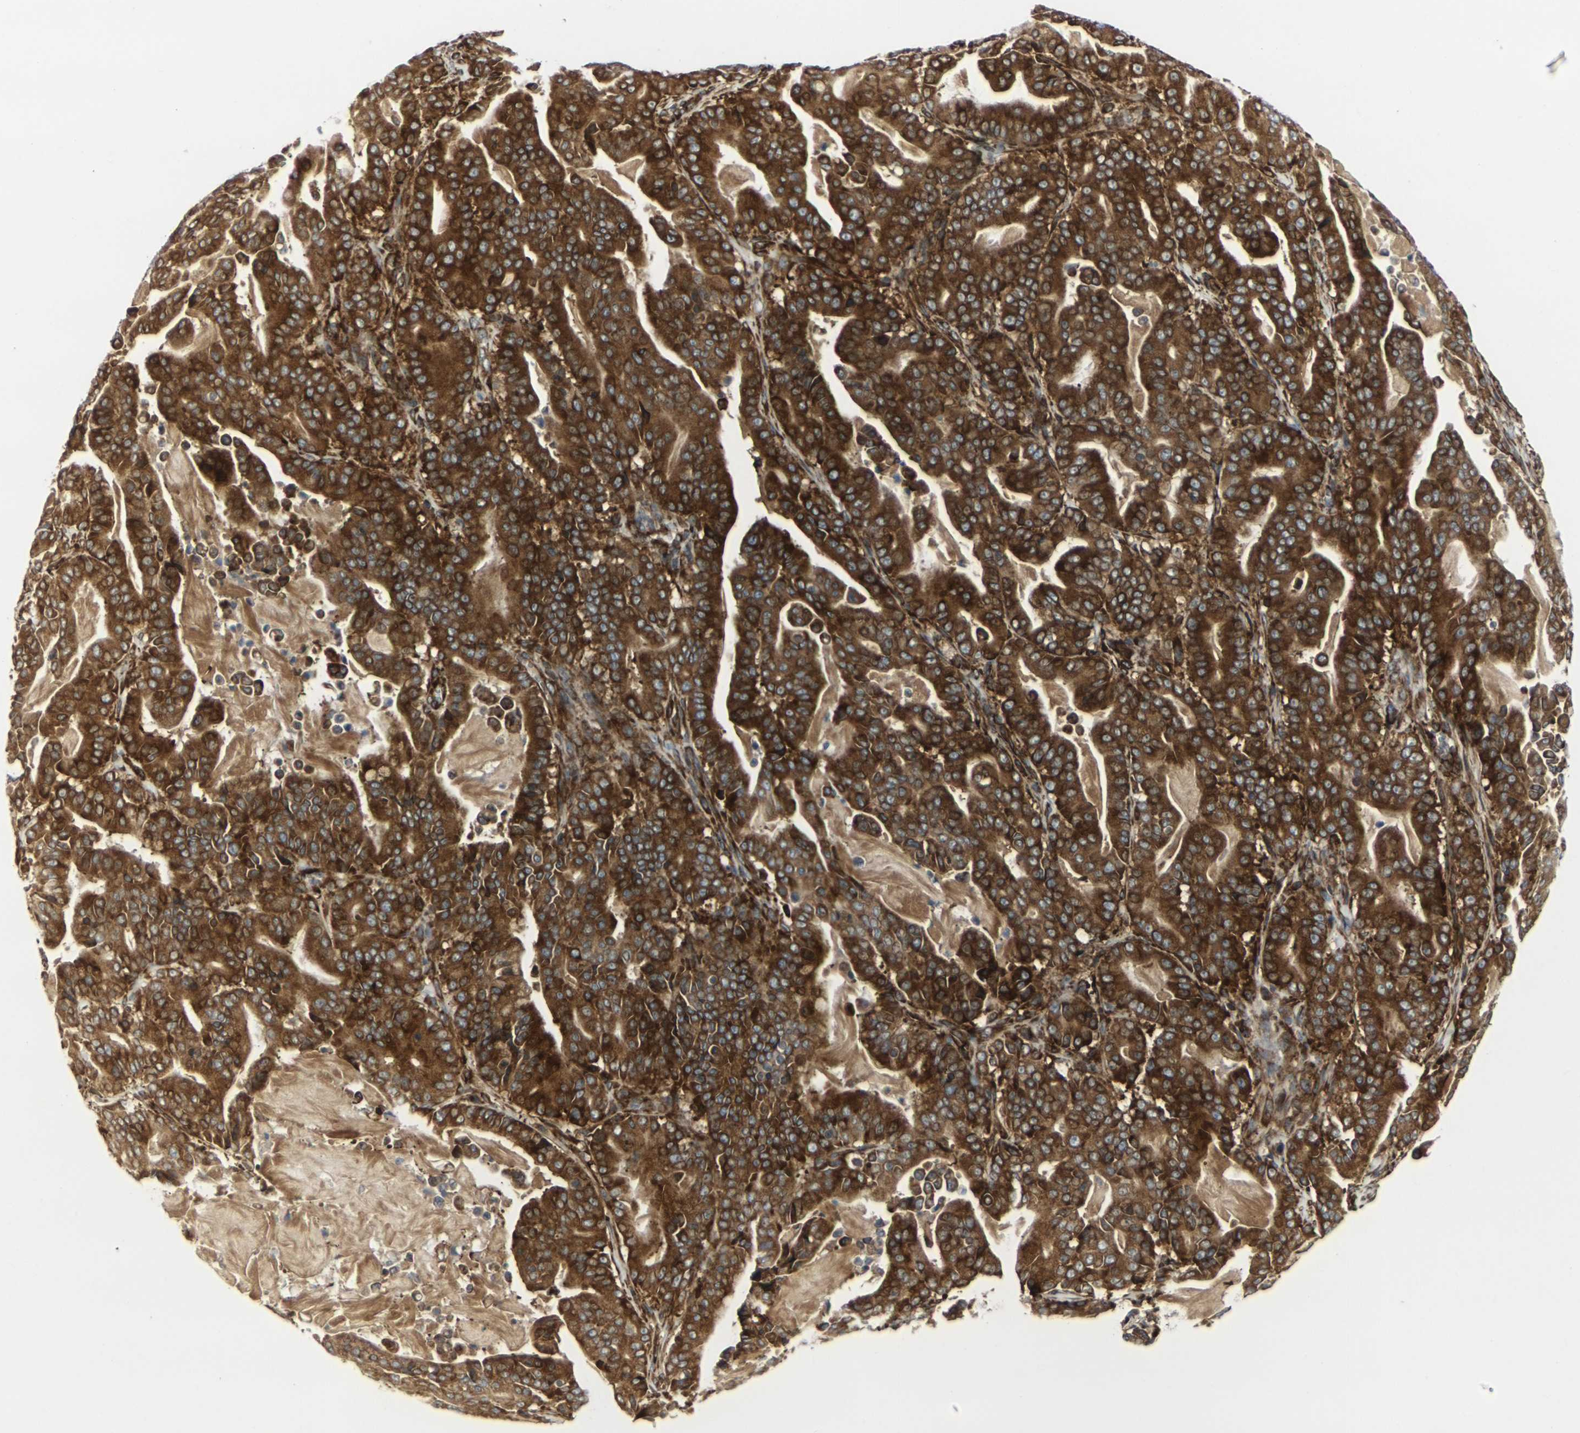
{"staining": {"intensity": "strong", "quantity": ">75%", "location": "cytoplasmic/membranous"}, "tissue": "pancreatic cancer", "cell_type": "Tumor cells", "image_type": "cancer", "snomed": [{"axis": "morphology", "description": "Adenocarcinoma, NOS"}, {"axis": "topography", "description": "Pancreas"}], "caption": "Pancreatic adenocarcinoma stained for a protein exhibits strong cytoplasmic/membranous positivity in tumor cells. The protein of interest is shown in brown color, while the nuclei are stained blue.", "gene": "MARCHF2", "patient": {"sex": "male", "age": 63}}